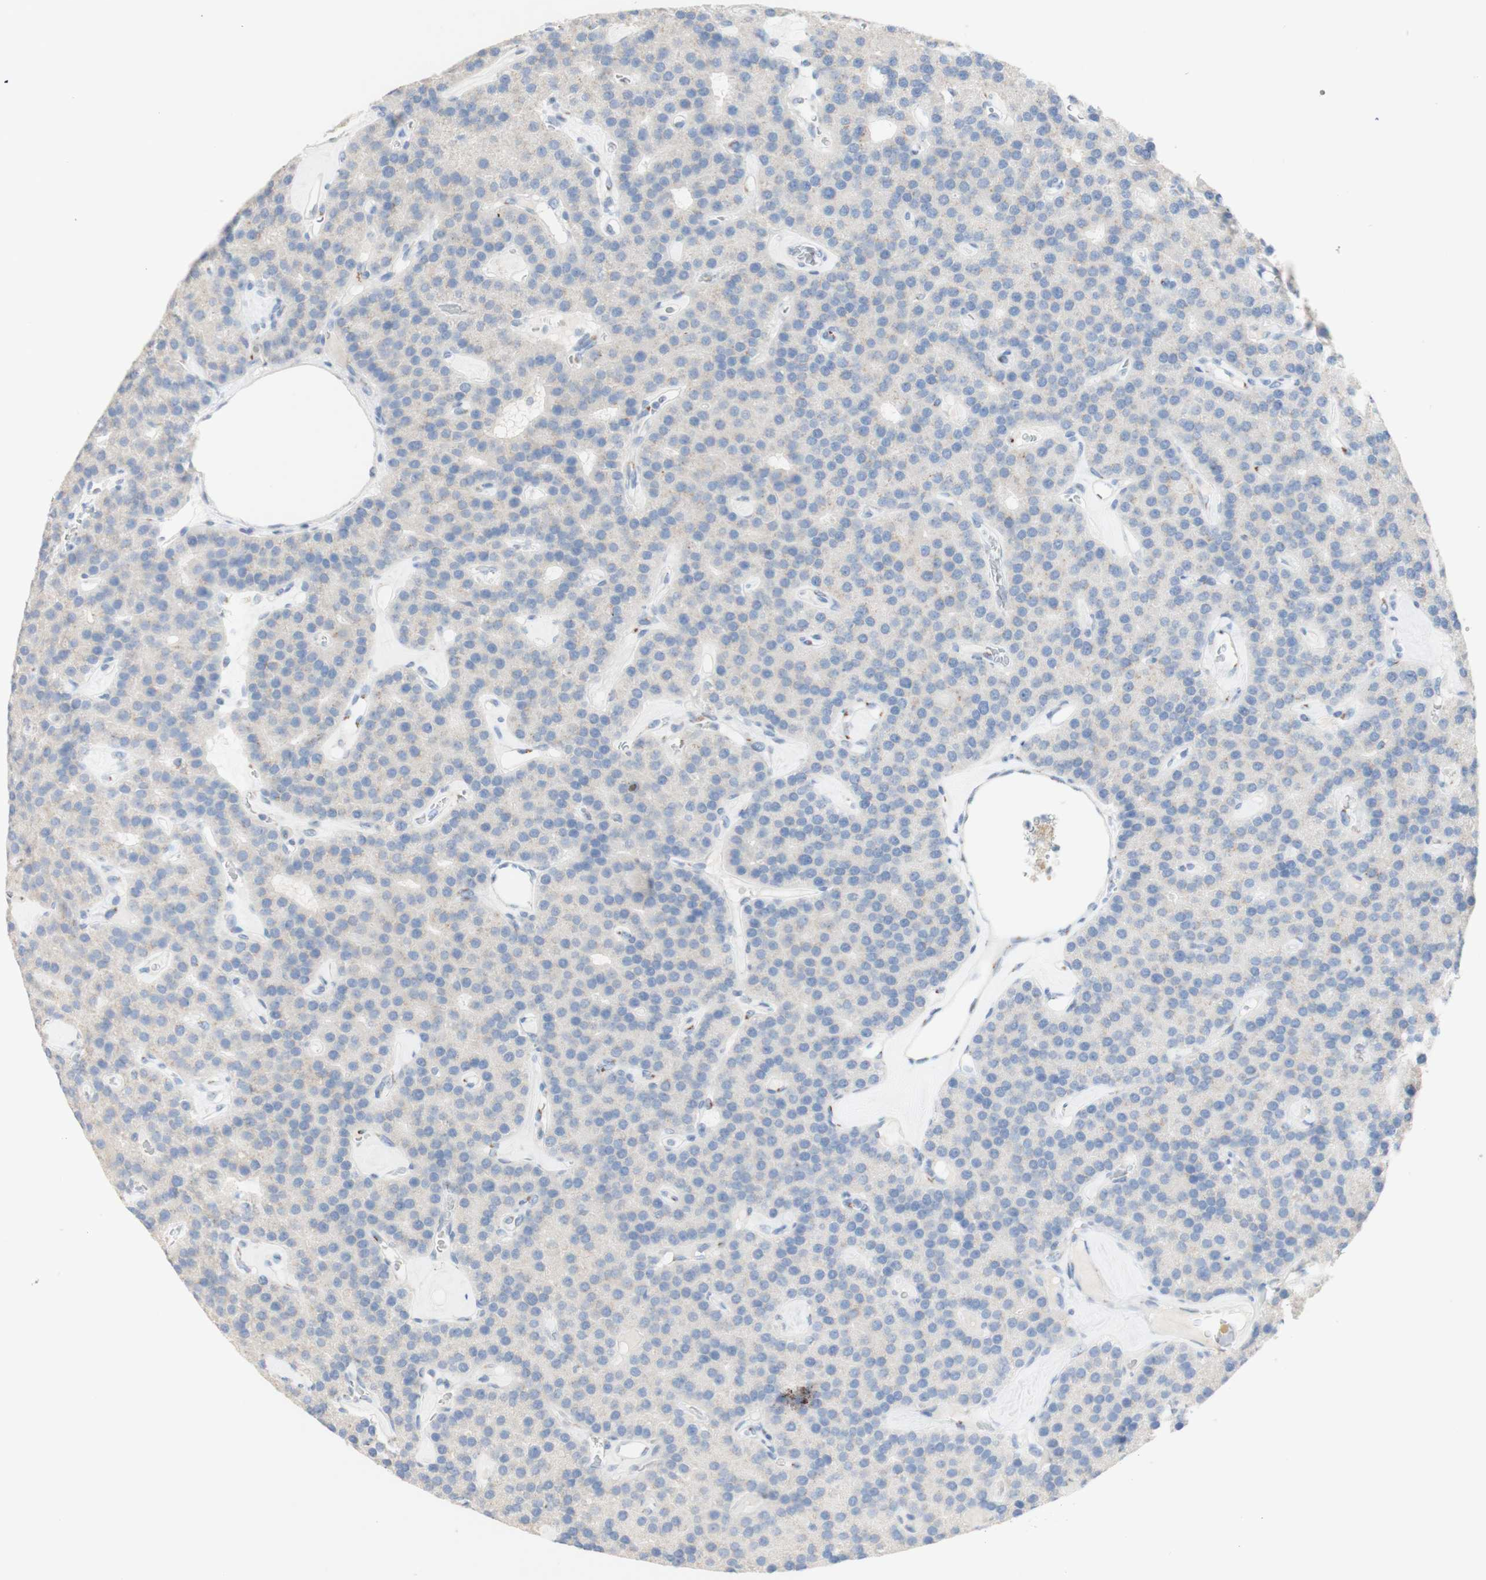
{"staining": {"intensity": "weak", "quantity": ">75%", "location": "cytoplasmic/membranous"}, "tissue": "parathyroid gland", "cell_type": "Glandular cells", "image_type": "normal", "snomed": [{"axis": "morphology", "description": "Normal tissue, NOS"}, {"axis": "morphology", "description": "Adenoma, NOS"}, {"axis": "topography", "description": "Parathyroid gland"}], "caption": "This histopathology image exhibits immunohistochemistry staining of unremarkable human parathyroid gland, with low weak cytoplasmic/membranous expression in approximately >75% of glandular cells.", "gene": "MANEA", "patient": {"sex": "female", "age": 86}}